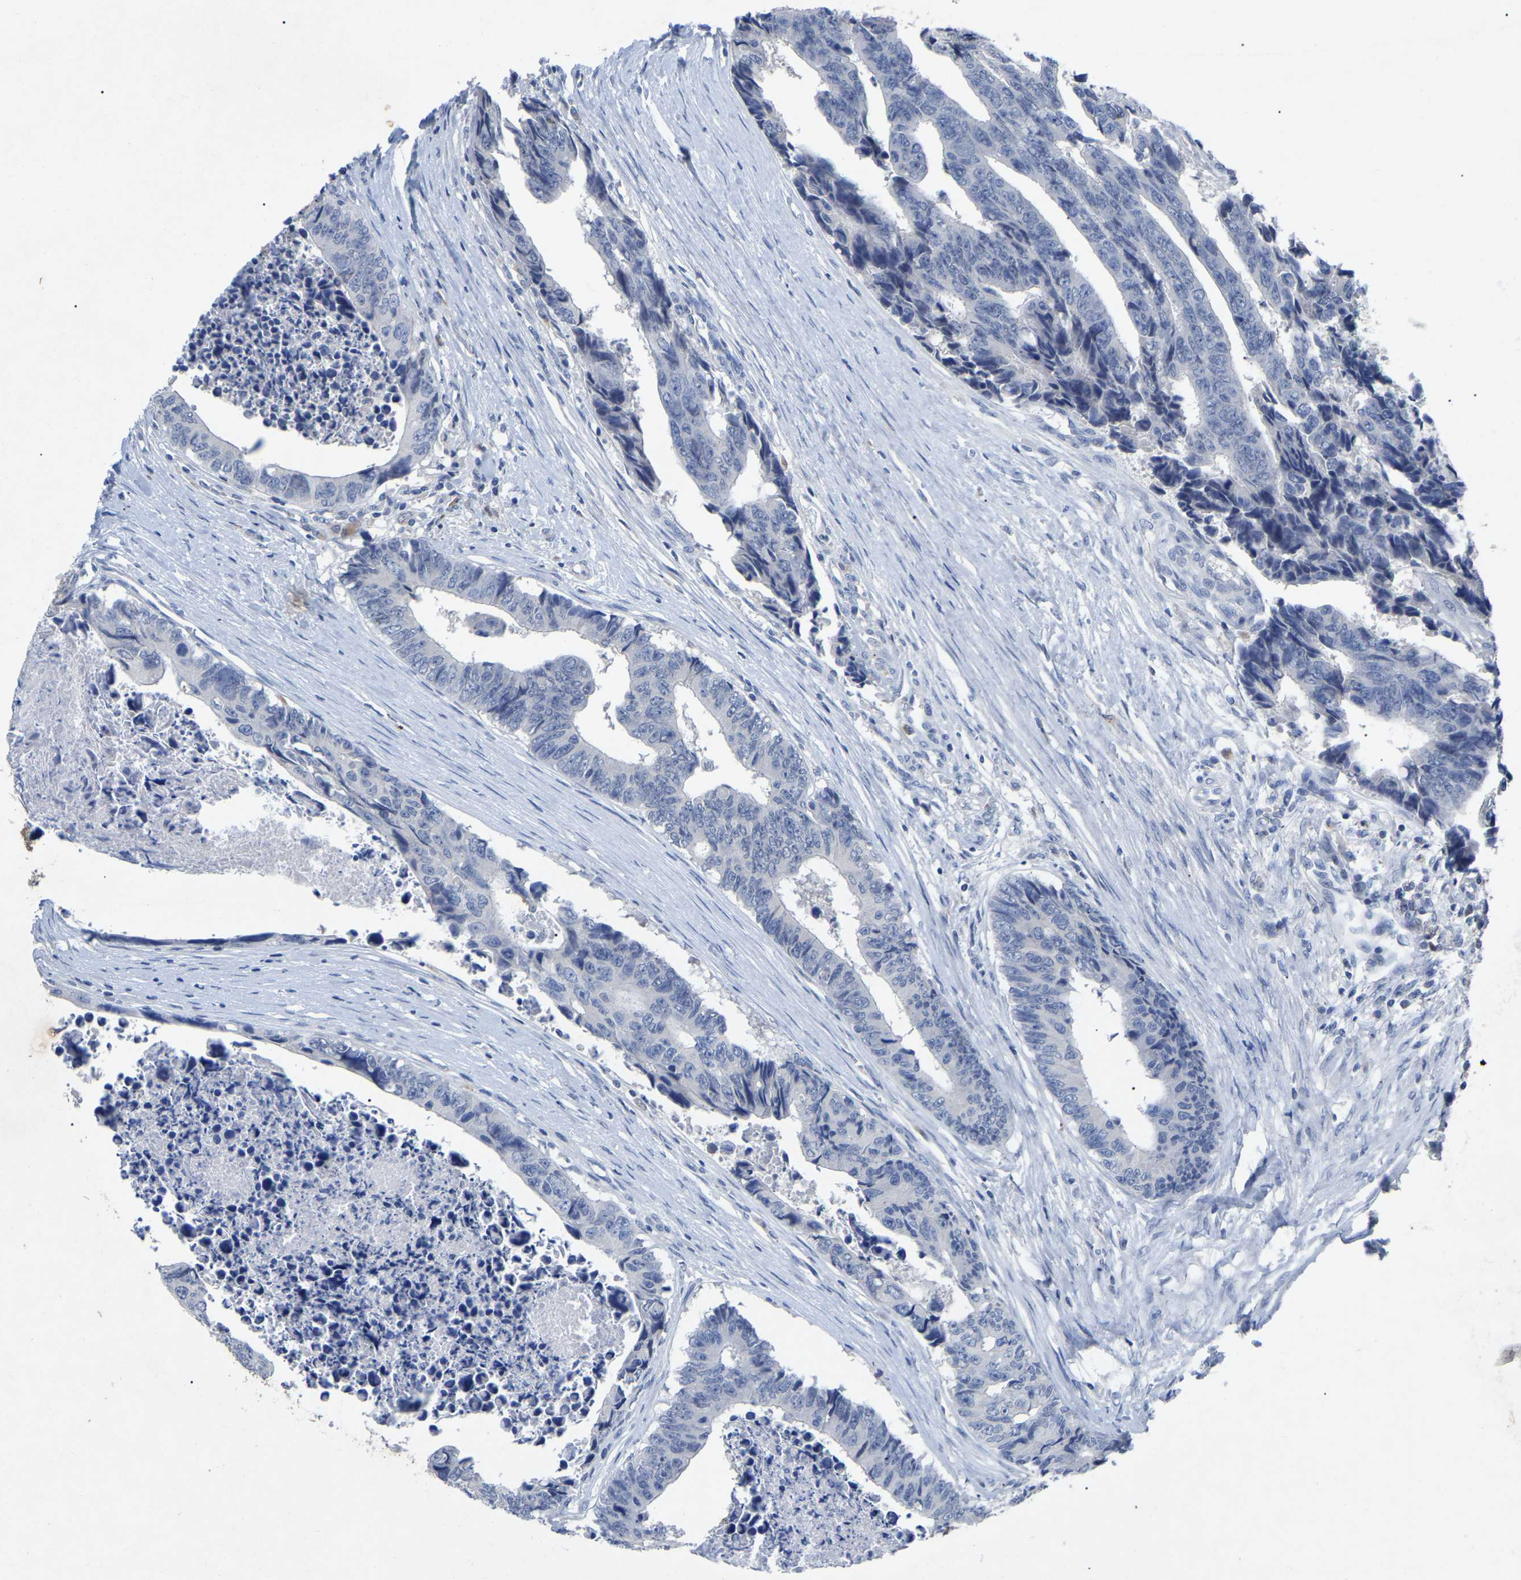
{"staining": {"intensity": "negative", "quantity": "none", "location": "none"}, "tissue": "colorectal cancer", "cell_type": "Tumor cells", "image_type": "cancer", "snomed": [{"axis": "morphology", "description": "Adenocarcinoma, NOS"}, {"axis": "topography", "description": "Rectum"}], "caption": "Micrograph shows no significant protein positivity in tumor cells of colorectal cancer.", "gene": "SMPD2", "patient": {"sex": "male", "age": 84}}